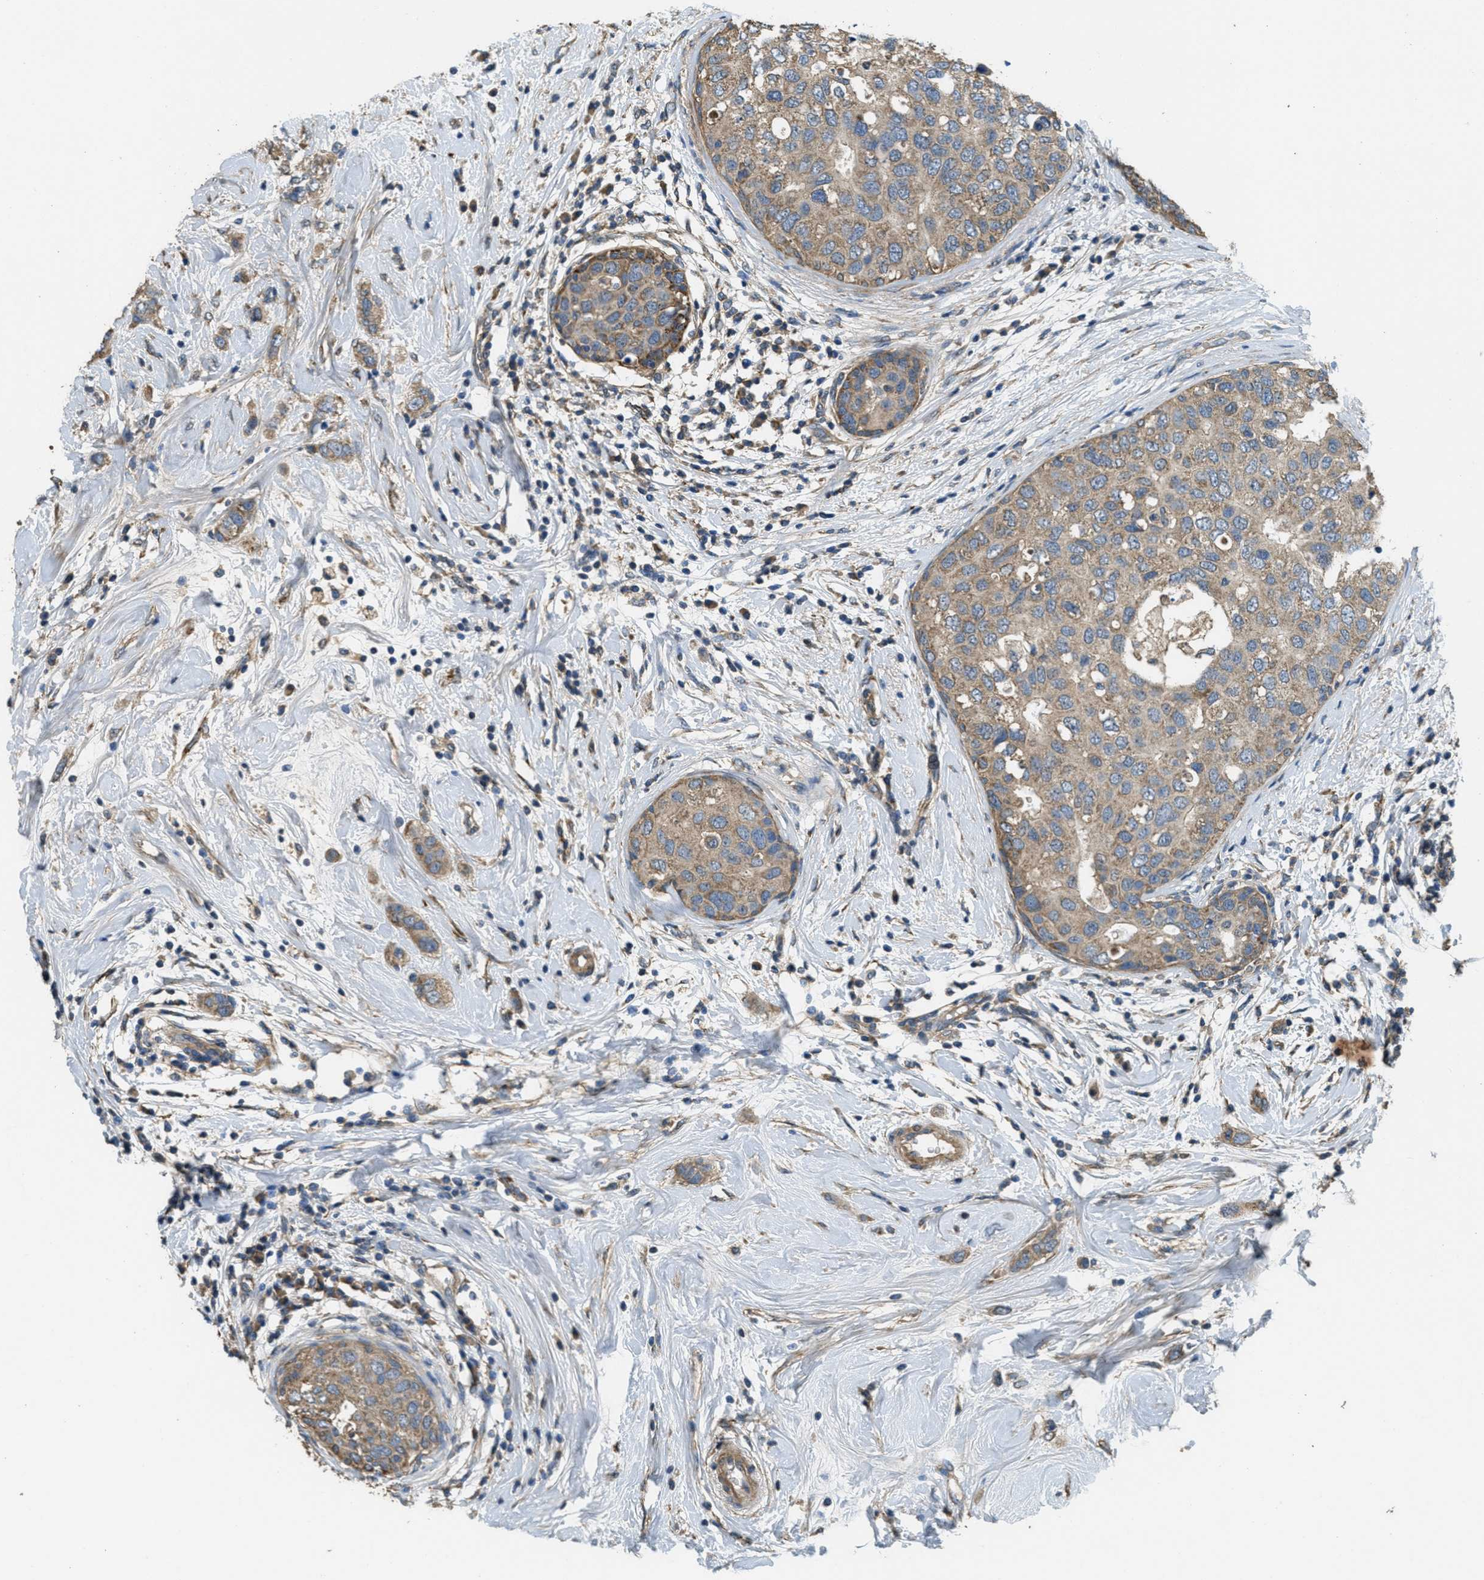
{"staining": {"intensity": "moderate", "quantity": ">75%", "location": "cytoplasmic/membranous"}, "tissue": "breast cancer", "cell_type": "Tumor cells", "image_type": "cancer", "snomed": [{"axis": "morphology", "description": "Duct carcinoma"}, {"axis": "topography", "description": "Breast"}], "caption": "Breast cancer stained with immunohistochemistry reveals moderate cytoplasmic/membranous positivity in about >75% of tumor cells.", "gene": "THBS2", "patient": {"sex": "female", "age": 50}}